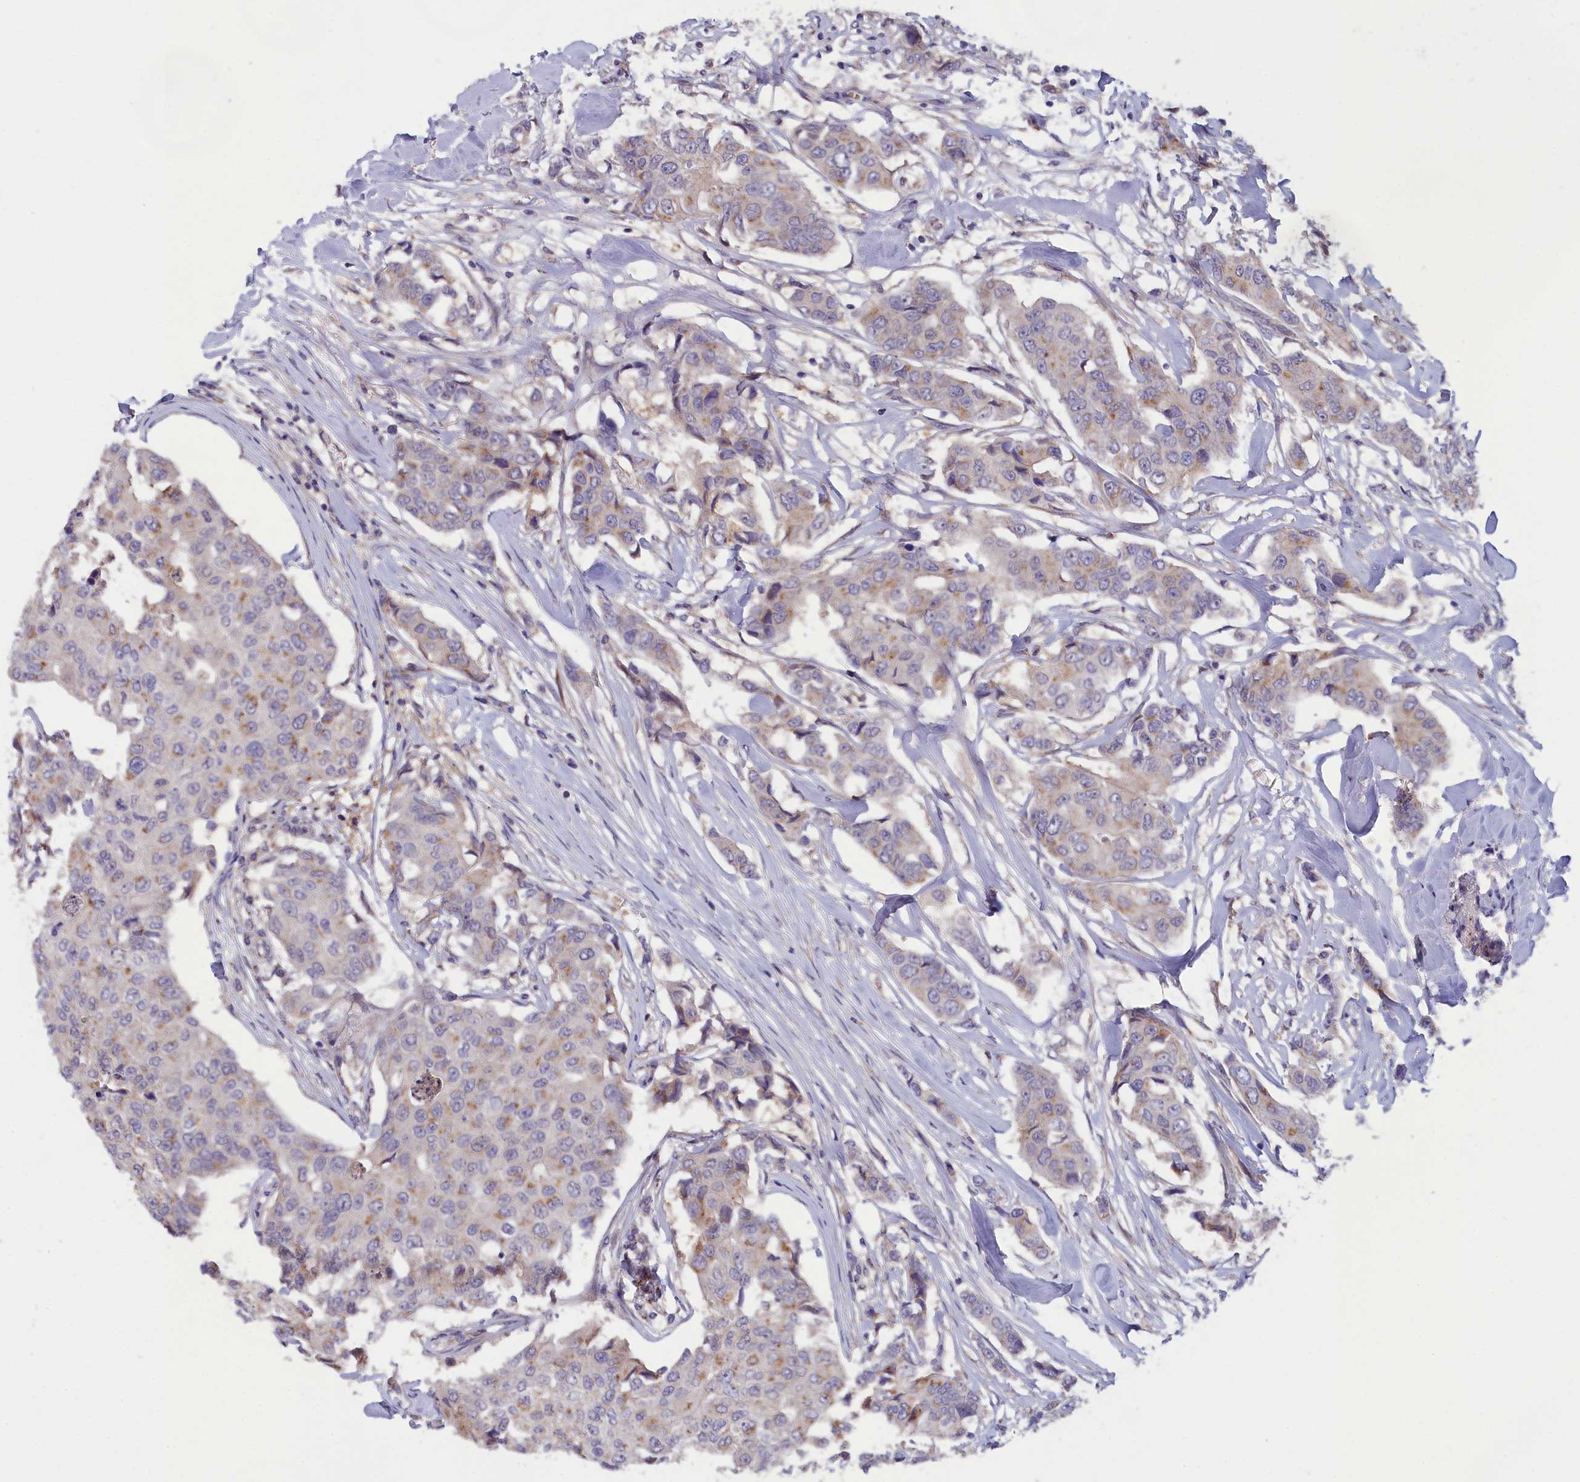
{"staining": {"intensity": "weak", "quantity": "25%-75%", "location": "cytoplasmic/membranous"}, "tissue": "breast cancer", "cell_type": "Tumor cells", "image_type": "cancer", "snomed": [{"axis": "morphology", "description": "Duct carcinoma"}, {"axis": "topography", "description": "Breast"}], "caption": "Approximately 25%-75% of tumor cells in human breast cancer show weak cytoplasmic/membranous protein staining as visualized by brown immunohistochemical staining.", "gene": "IGFALS", "patient": {"sex": "female", "age": 80}}